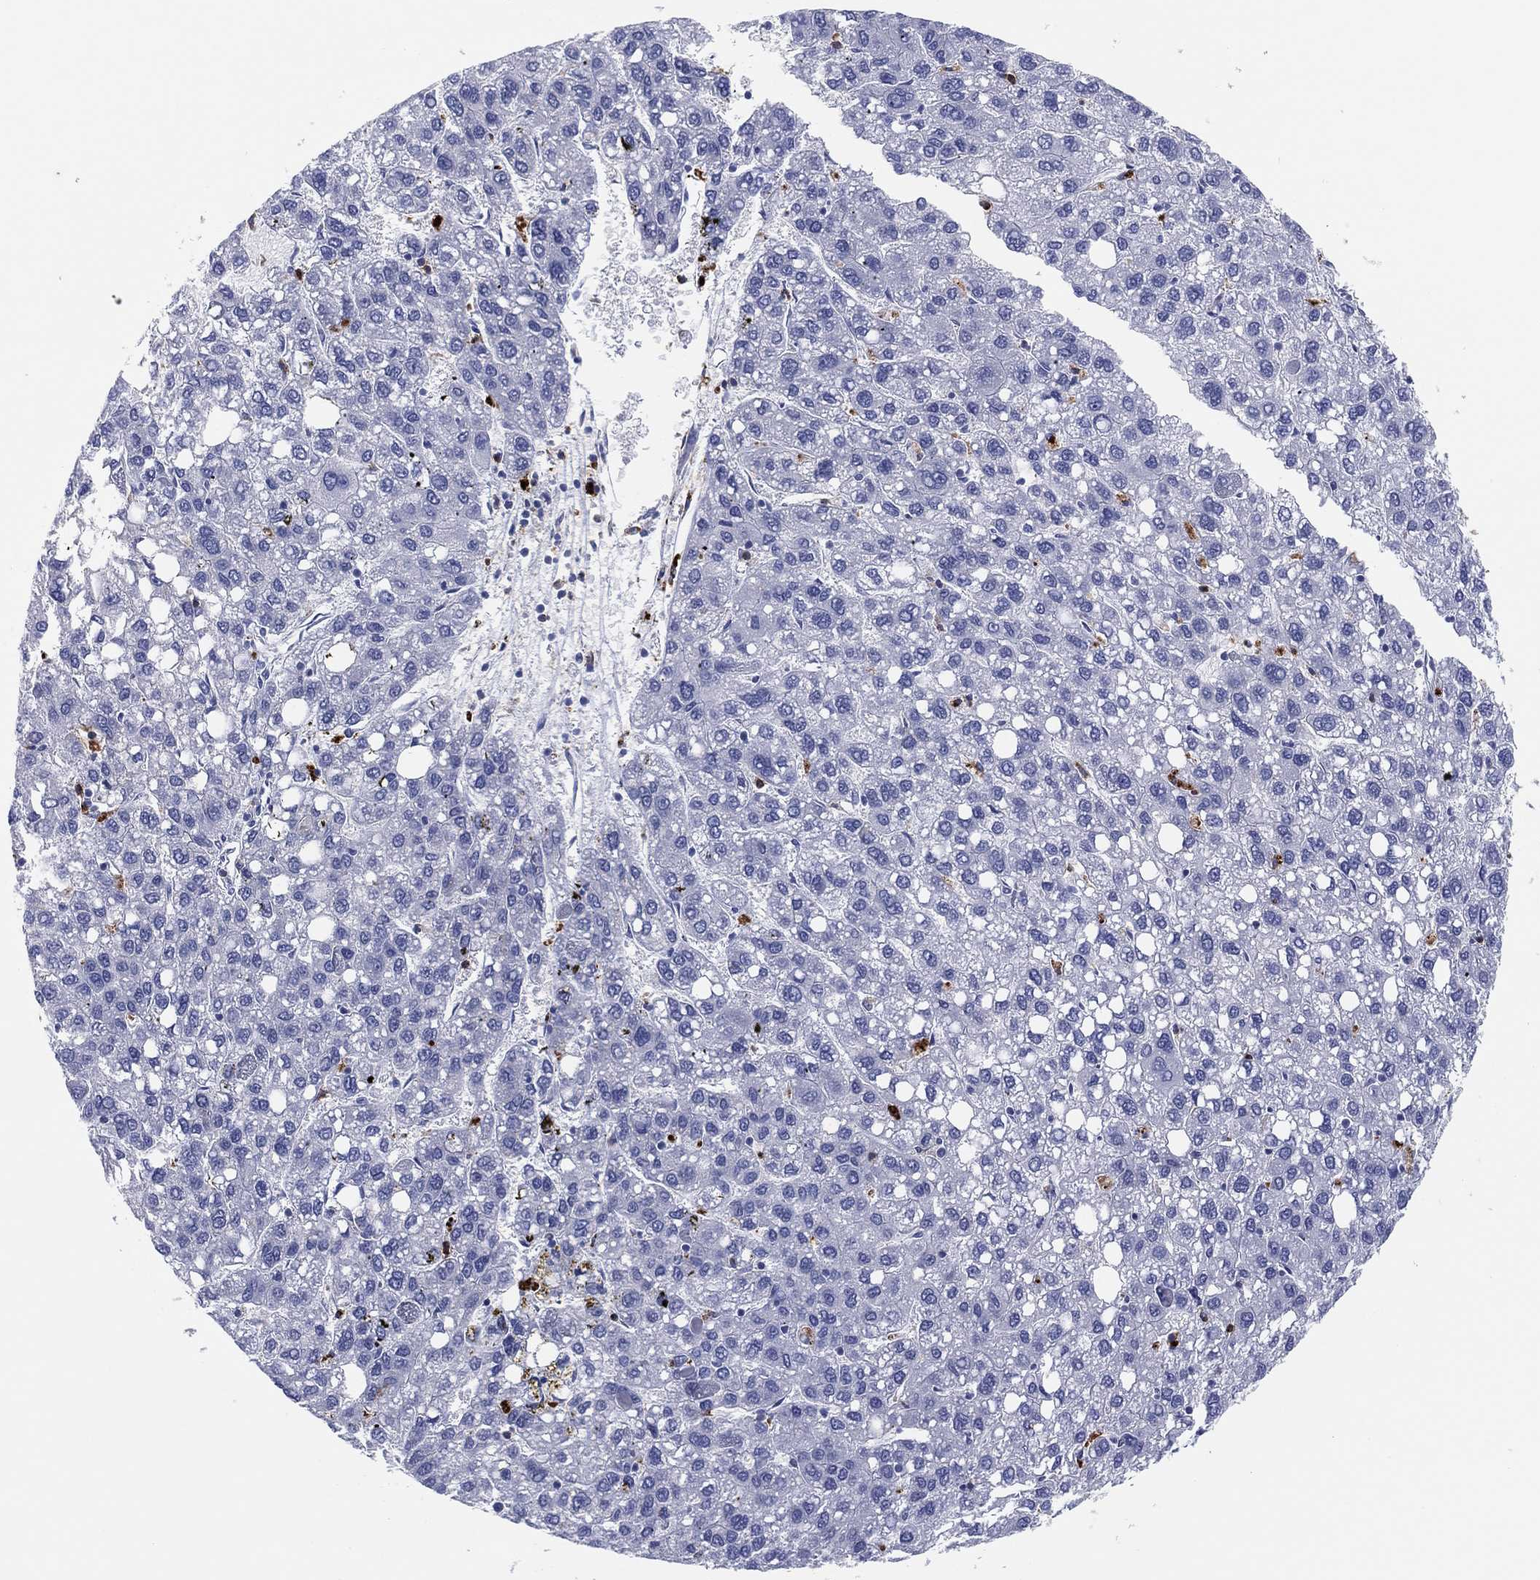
{"staining": {"intensity": "negative", "quantity": "none", "location": "none"}, "tissue": "liver cancer", "cell_type": "Tumor cells", "image_type": "cancer", "snomed": [{"axis": "morphology", "description": "Carcinoma, Hepatocellular, NOS"}, {"axis": "topography", "description": "Liver"}], "caption": "A histopathology image of human liver cancer is negative for staining in tumor cells.", "gene": "PLAC8", "patient": {"sex": "female", "age": 82}}